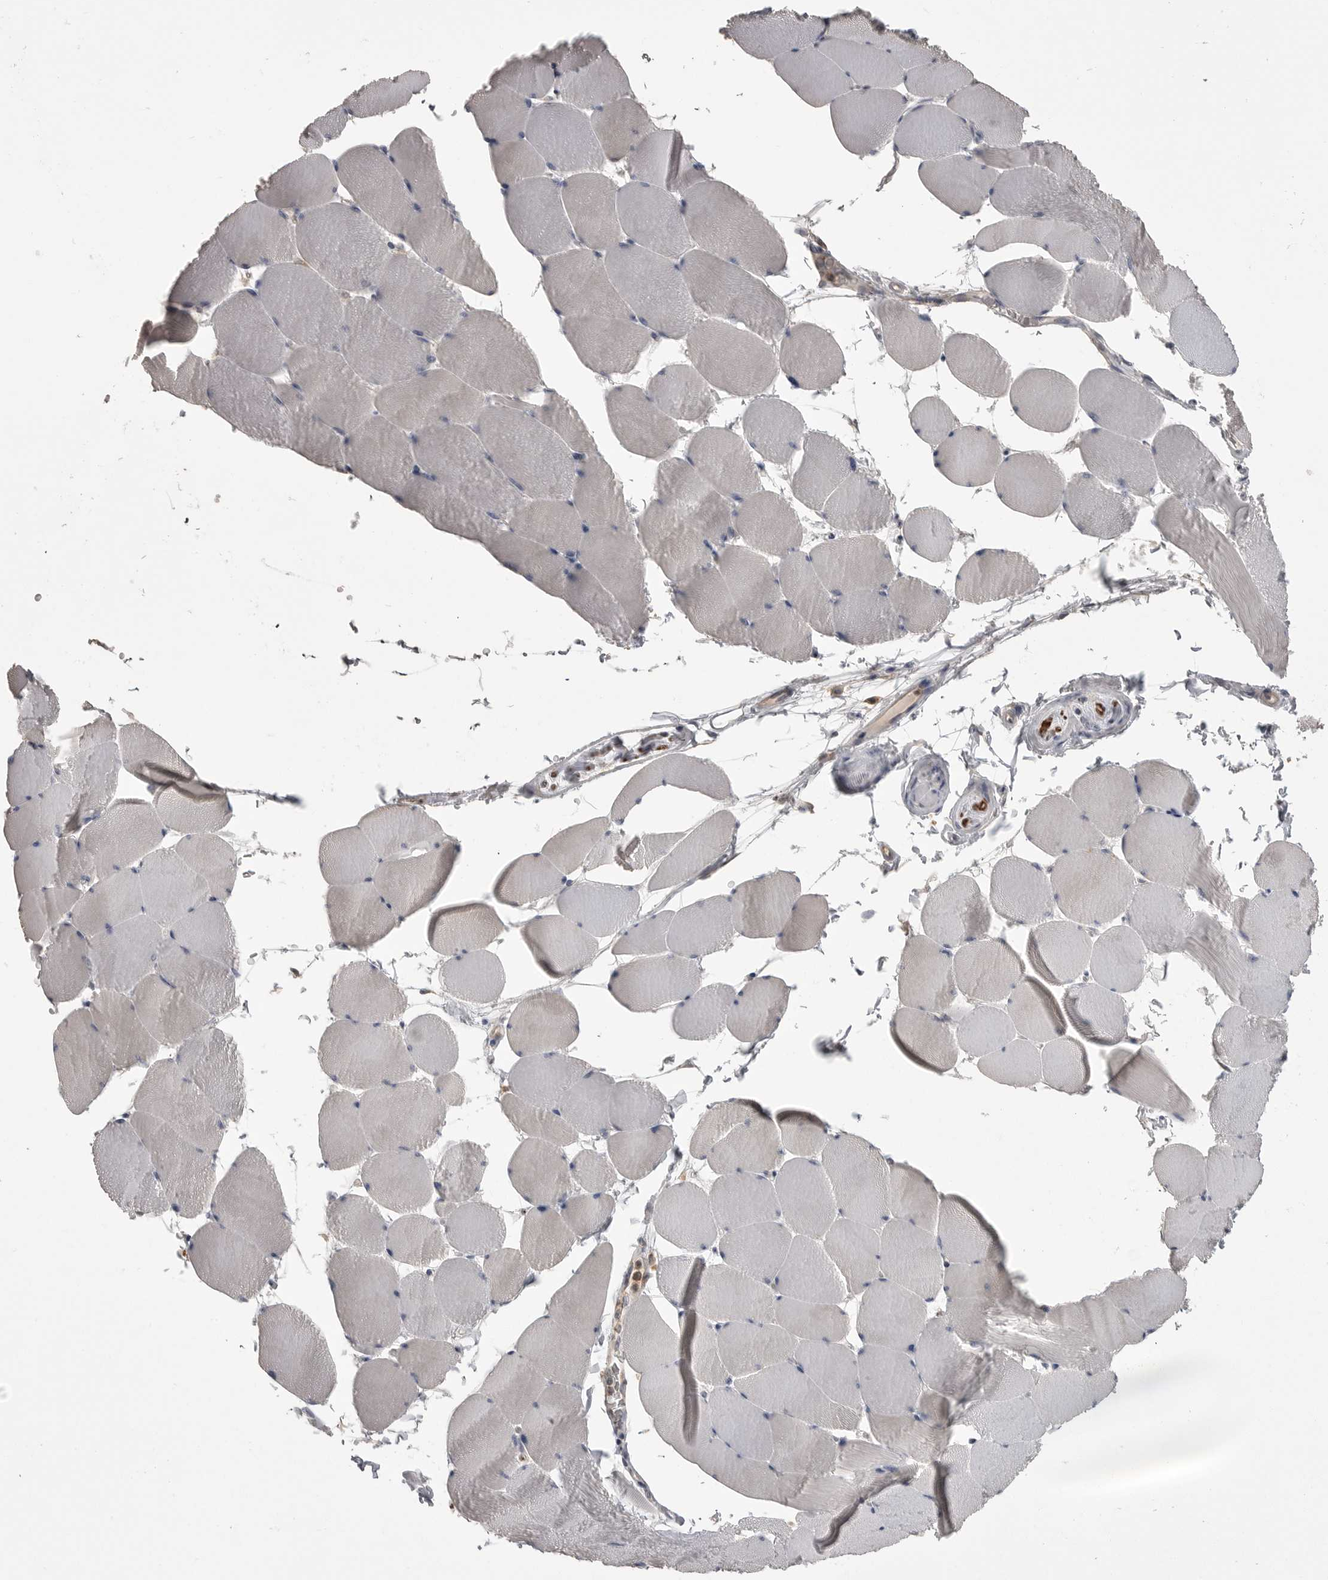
{"staining": {"intensity": "negative", "quantity": "none", "location": "none"}, "tissue": "skeletal muscle", "cell_type": "Myocytes", "image_type": "normal", "snomed": [{"axis": "morphology", "description": "Normal tissue, NOS"}, {"axis": "topography", "description": "Skeletal muscle"}], "caption": "High magnification brightfield microscopy of normal skeletal muscle stained with DAB (3,3'-diaminobenzidine) (brown) and counterstained with hematoxylin (blue): myocytes show no significant positivity.", "gene": "CMTM6", "patient": {"sex": "male", "age": 62}}